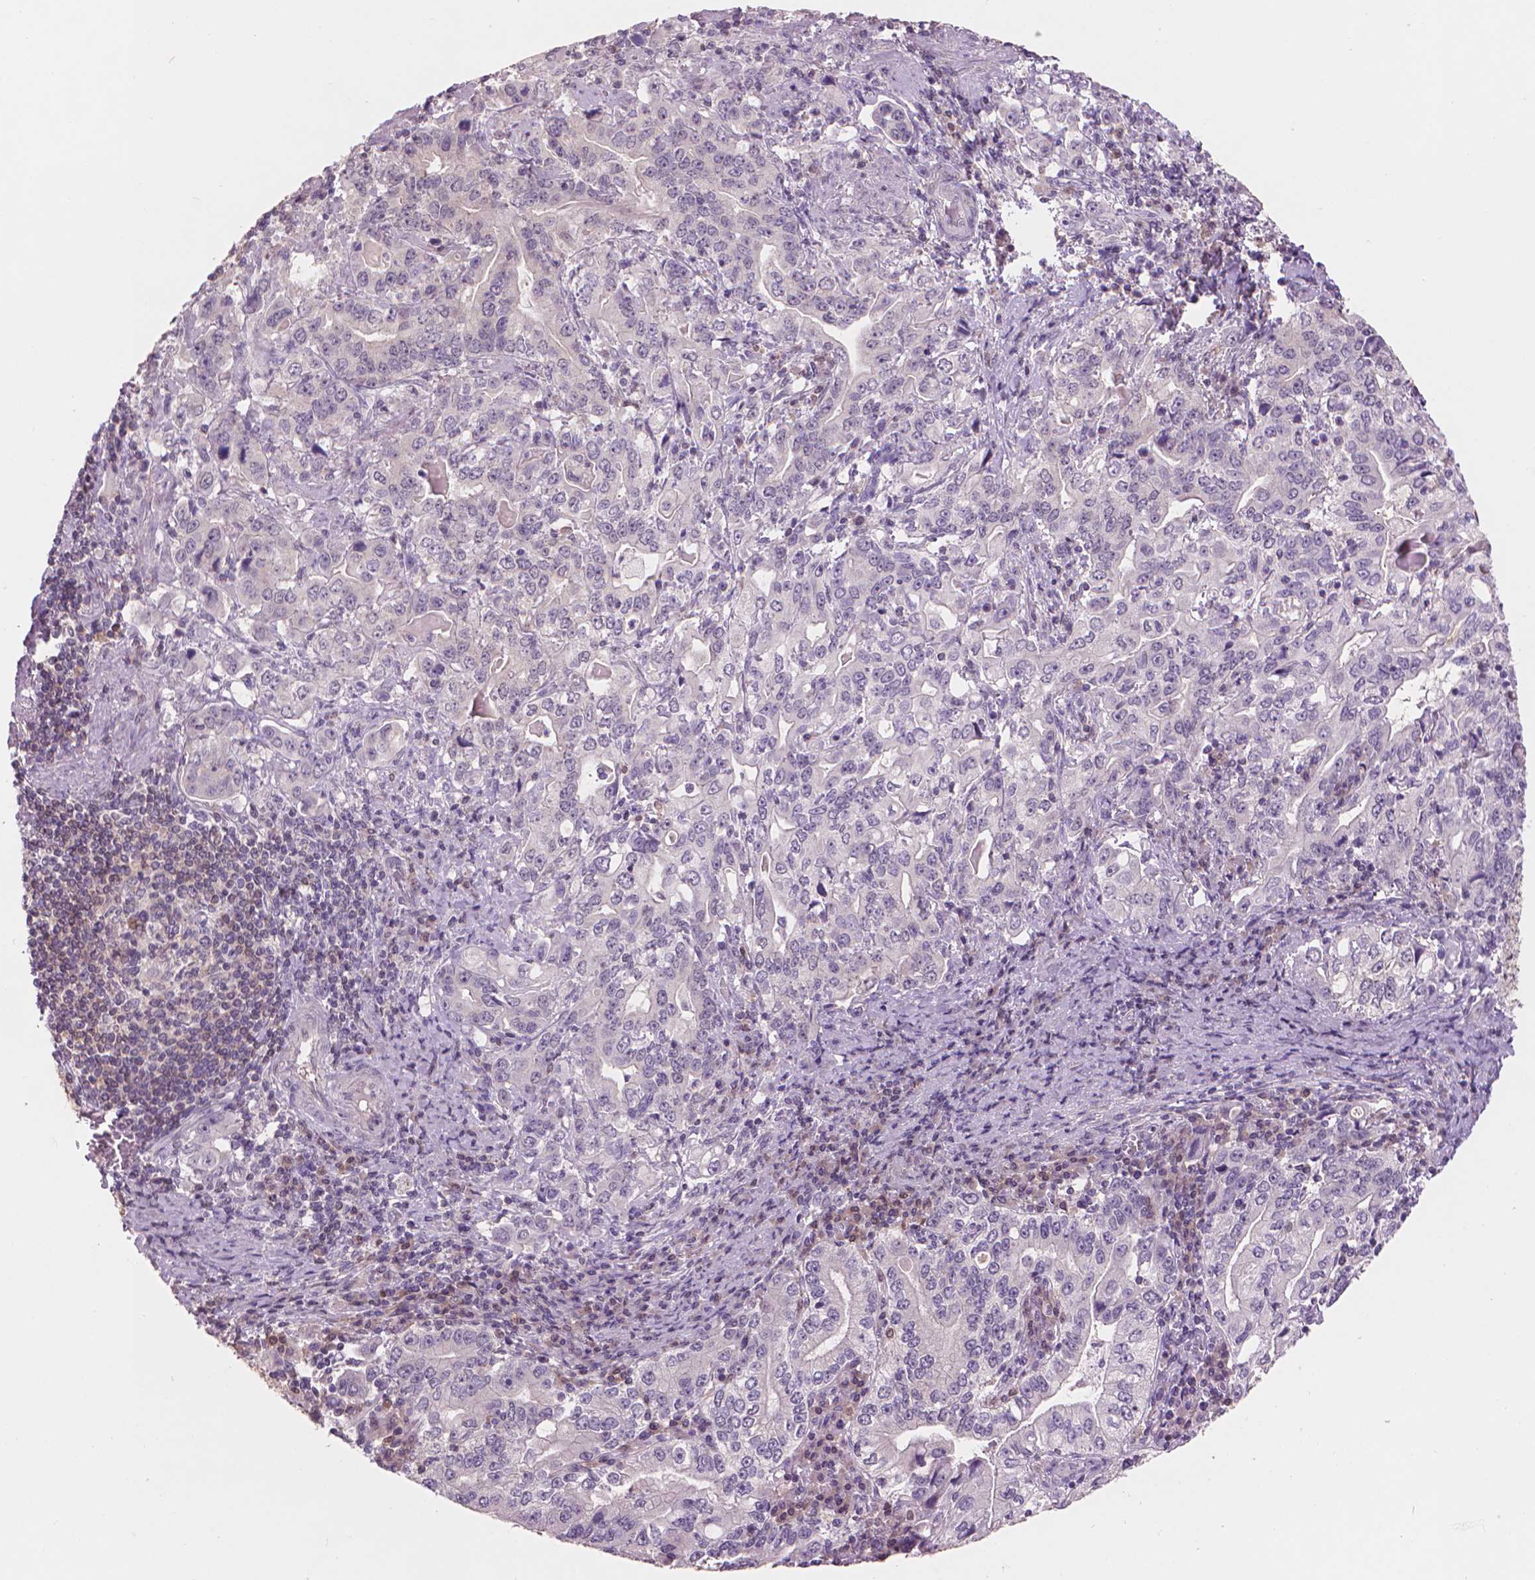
{"staining": {"intensity": "negative", "quantity": "none", "location": "none"}, "tissue": "stomach cancer", "cell_type": "Tumor cells", "image_type": "cancer", "snomed": [{"axis": "morphology", "description": "Adenocarcinoma, NOS"}, {"axis": "topography", "description": "Stomach, lower"}], "caption": "A high-resolution image shows immunohistochemistry staining of stomach cancer (adenocarcinoma), which exhibits no significant expression in tumor cells.", "gene": "ENO2", "patient": {"sex": "female", "age": 72}}